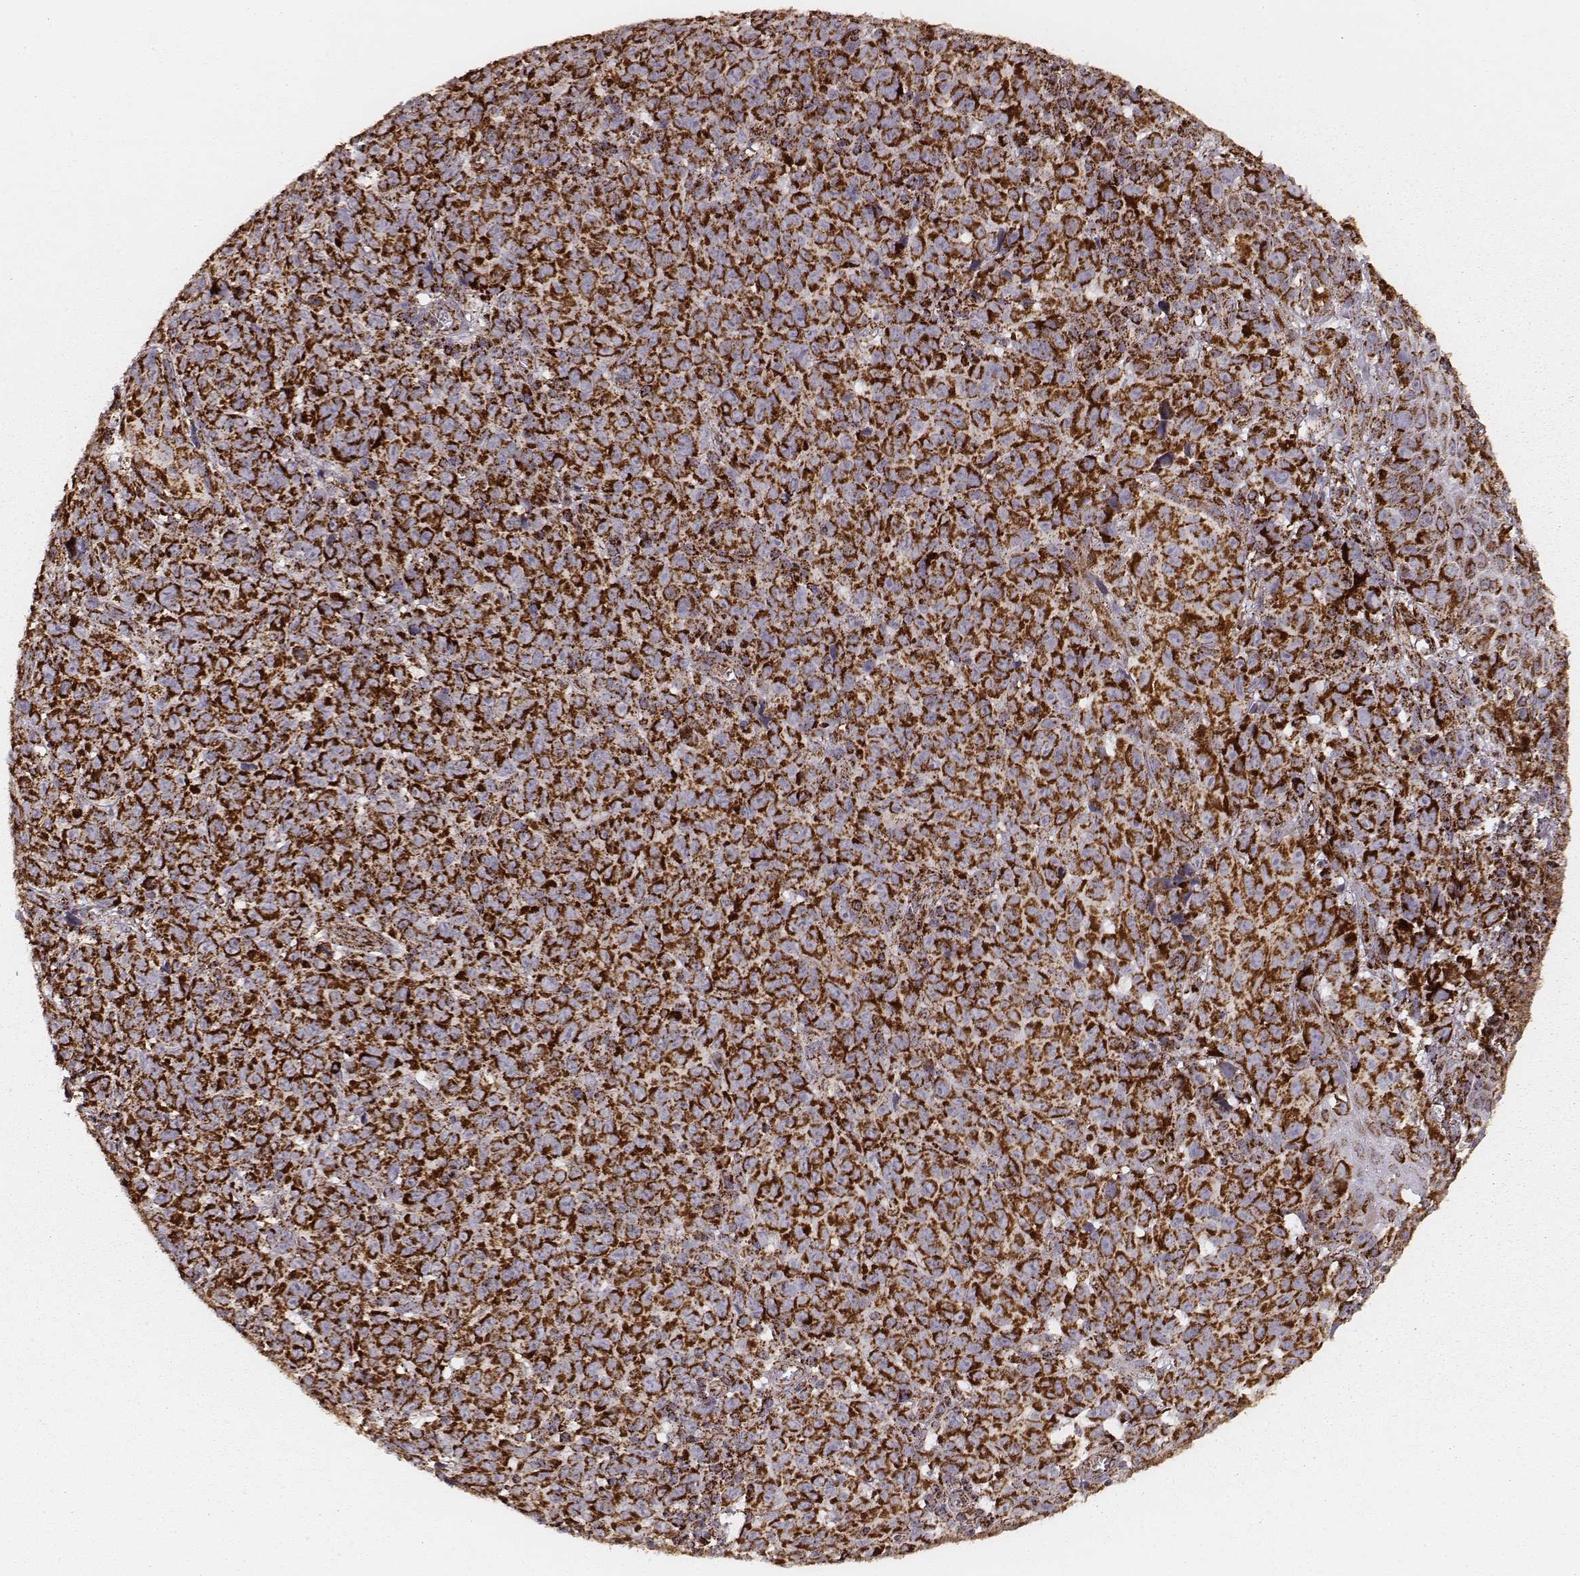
{"staining": {"intensity": "strong", "quantity": ">75%", "location": "cytoplasmic/membranous"}, "tissue": "melanoma", "cell_type": "Tumor cells", "image_type": "cancer", "snomed": [{"axis": "morphology", "description": "Malignant melanoma, NOS"}, {"axis": "topography", "description": "Vulva, labia, clitoris and Bartholin´s gland, NO"}], "caption": "Human melanoma stained with a brown dye displays strong cytoplasmic/membranous positive staining in about >75% of tumor cells.", "gene": "CS", "patient": {"sex": "female", "age": 75}}